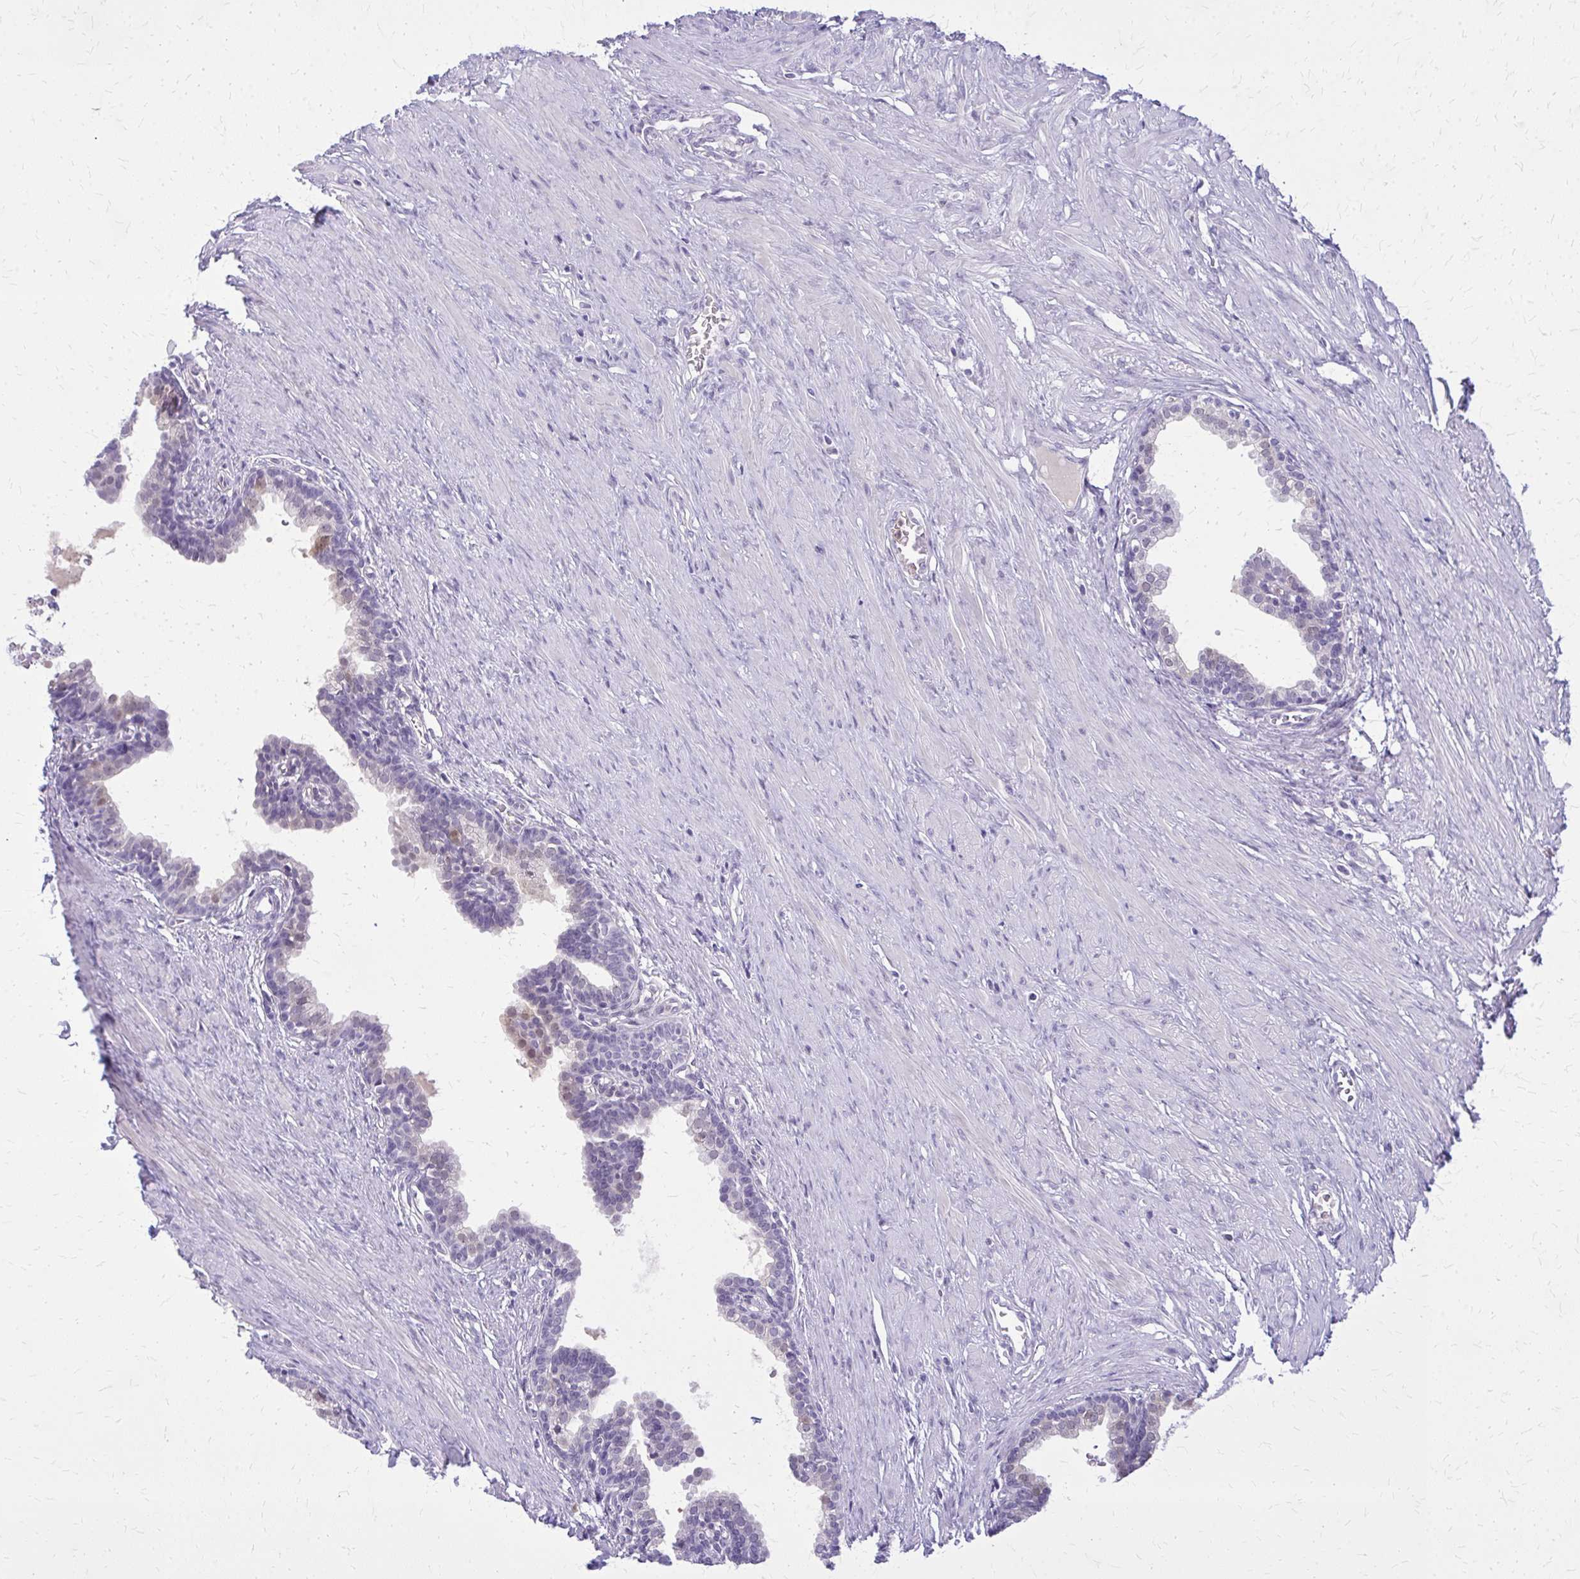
{"staining": {"intensity": "weak", "quantity": "<25%", "location": "cytoplasmic/membranous"}, "tissue": "prostate", "cell_type": "Glandular cells", "image_type": "normal", "snomed": [{"axis": "morphology", "description": "Normal tissue, NOS"}, {"axis": "topography", "description": "Prostate"}, {"axis": "topography", "description": "Peripheral nerve tissue"}], "caption": "The IHC histopathology image has no significant positivity in glandular cells of prostate. (Brightfield microscopy of DAB immunohistochemistry at high magnification).", "gene": "GLRX", "patient": {"sex": "male", "age": 55}}